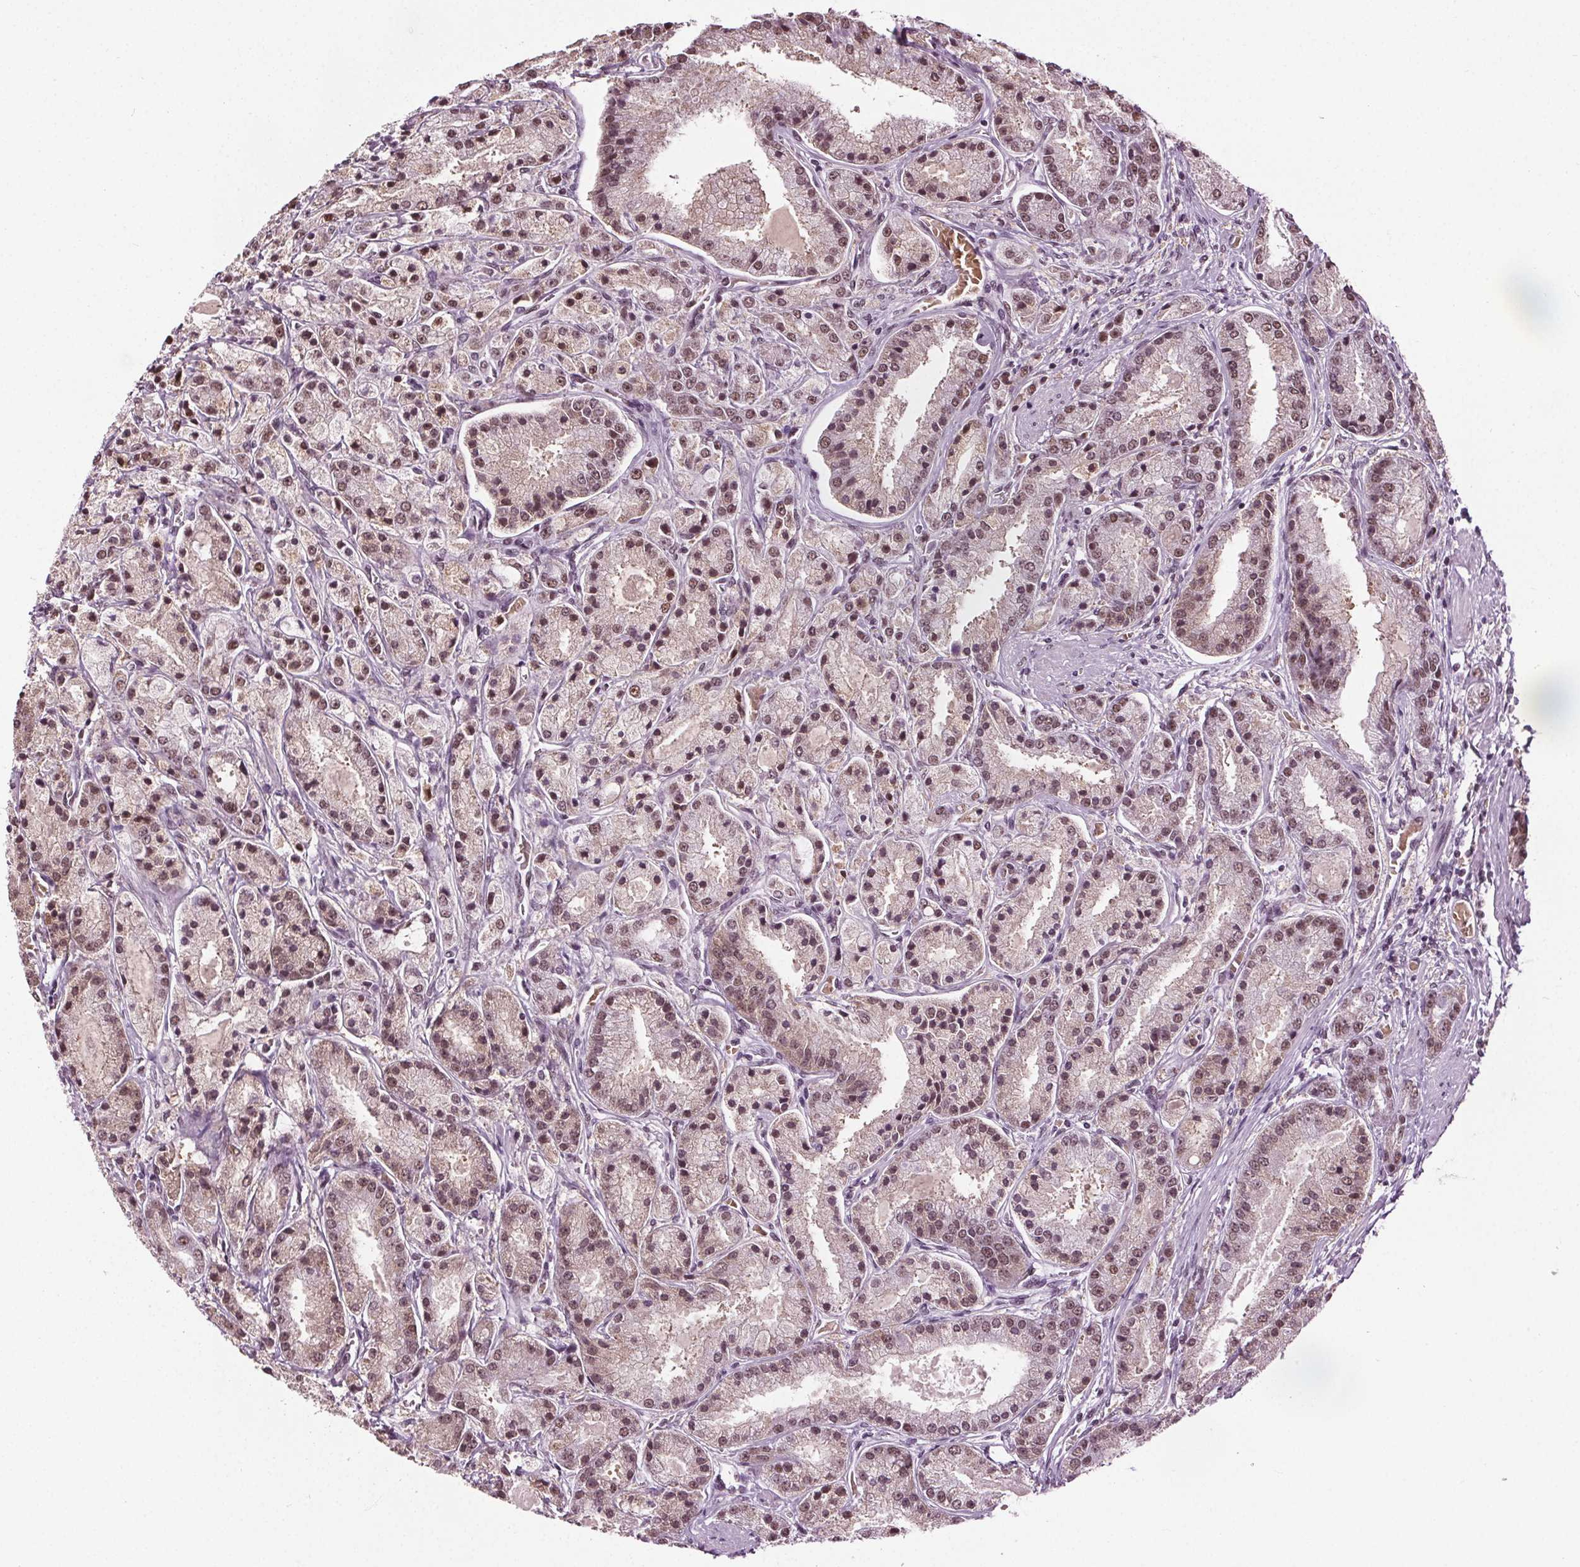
{"staining": {"intensity": "moderate", "quantity": ">75%", "location": "nuclear"}, "tissue": "prostate cancer", "cell_type": "Tumor cells", "image_type": "cancer", "snomed": [{"axis": "morphology", "description": "Adenocarcinoma, High grade"}, {"axis": "topography", "description": "Prostate"}], "caption": "The histopathology image shows immunohistochemical staining of prostate cancer. There is moderate nuclear positivity is seen in approximately >75% of tumor cells.", "gene": "IWS1", "patient": {"sex": "male", "age": 67}}